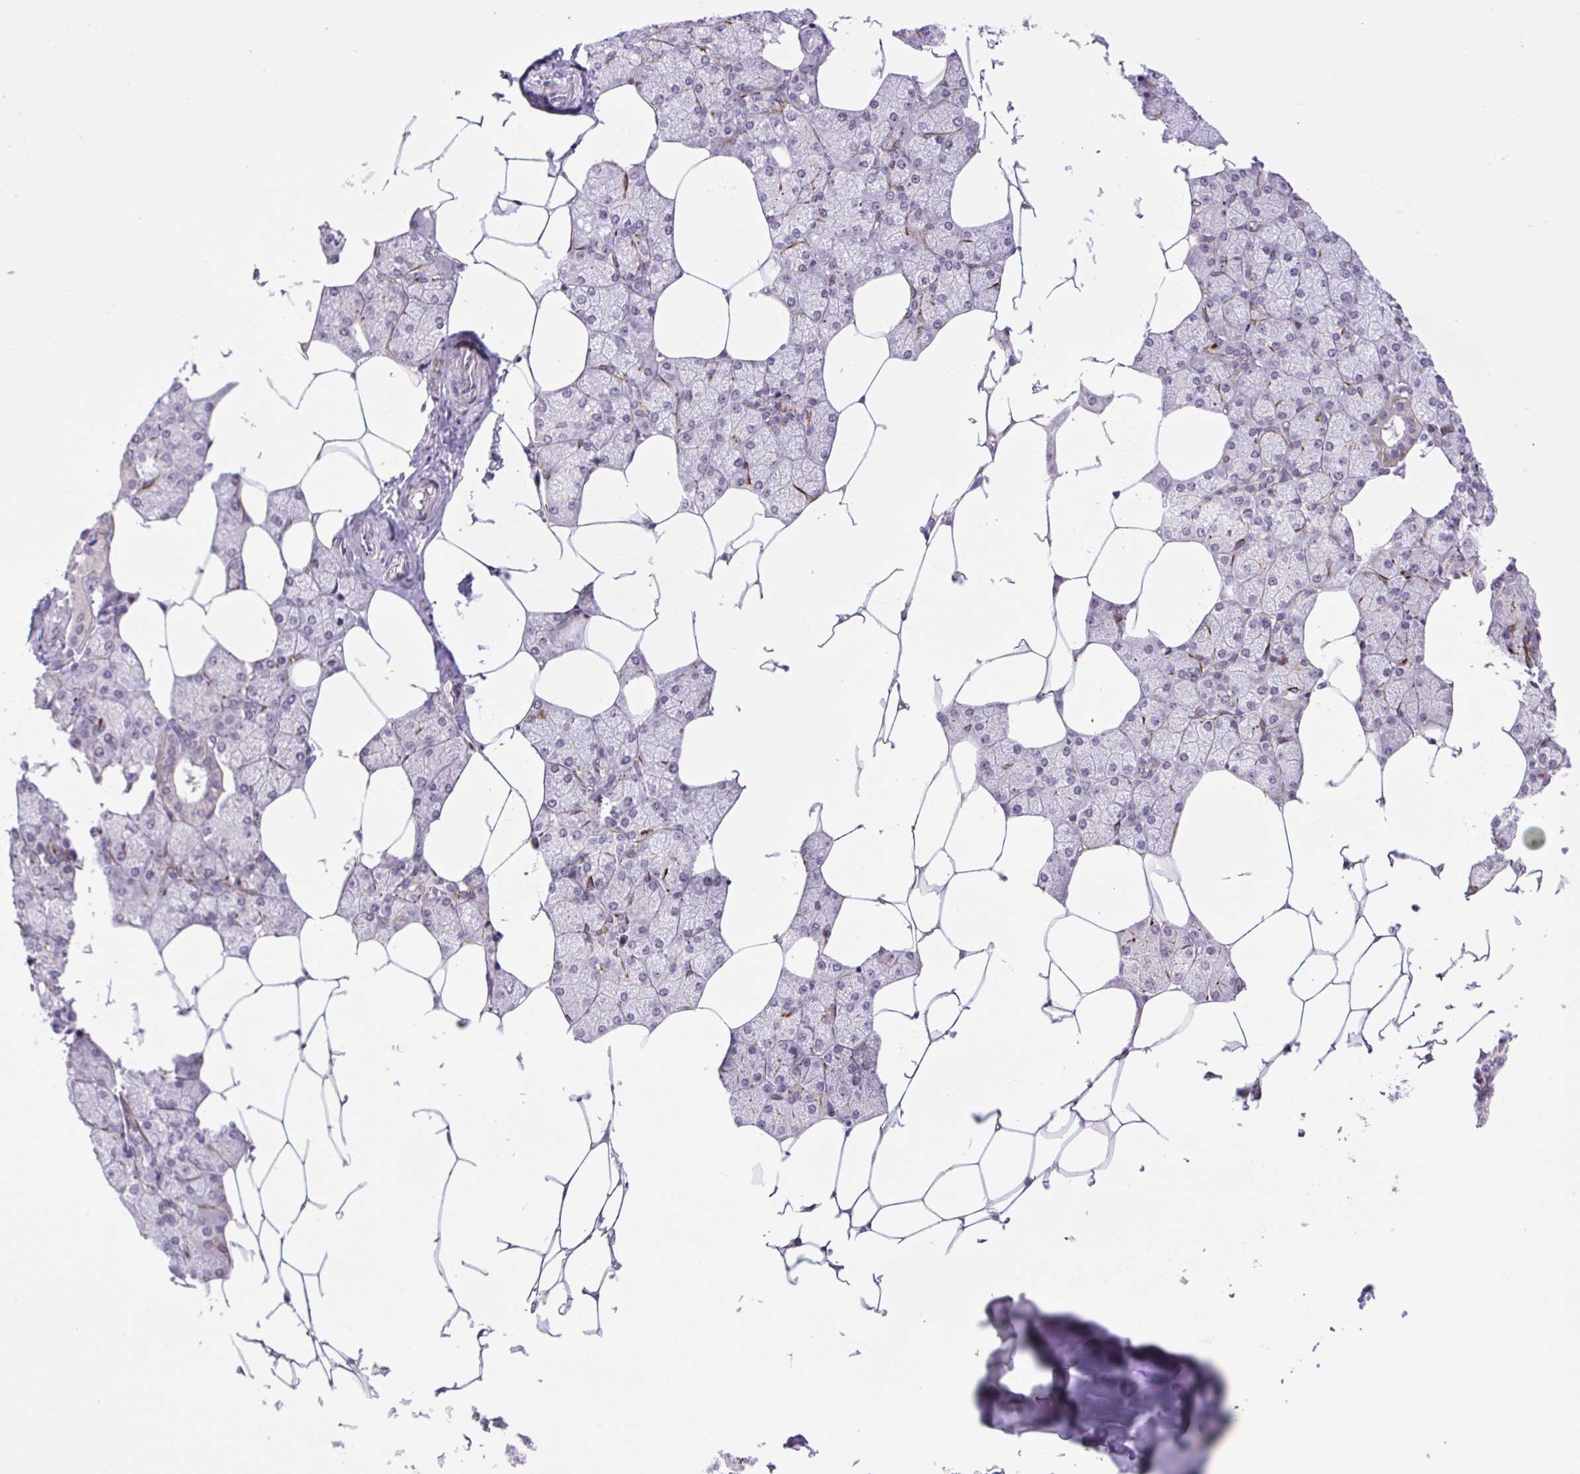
{"staining": {"intensity": "moderate", "quantity": "25%-75%", "location": "cytoplasmic/membranous"}, "tissue": "salivary gland", "cell_type": "Glandular cells", "image_type": "normal", "snomed": [{"axis": "morphology", "description": "Normal tissue, NOS"}, {"axis": "topography", "description": "Salivary gland"}], "caption": "This histopathology image shows immunohistochemistry (IHC) staining of benign salivary gland, with medium moderate cytoplasmic/membranous positivity in about 25%-75% of glandular cells.", "gene": "ERG", "patient": {"sex": "female", "age": 43}}